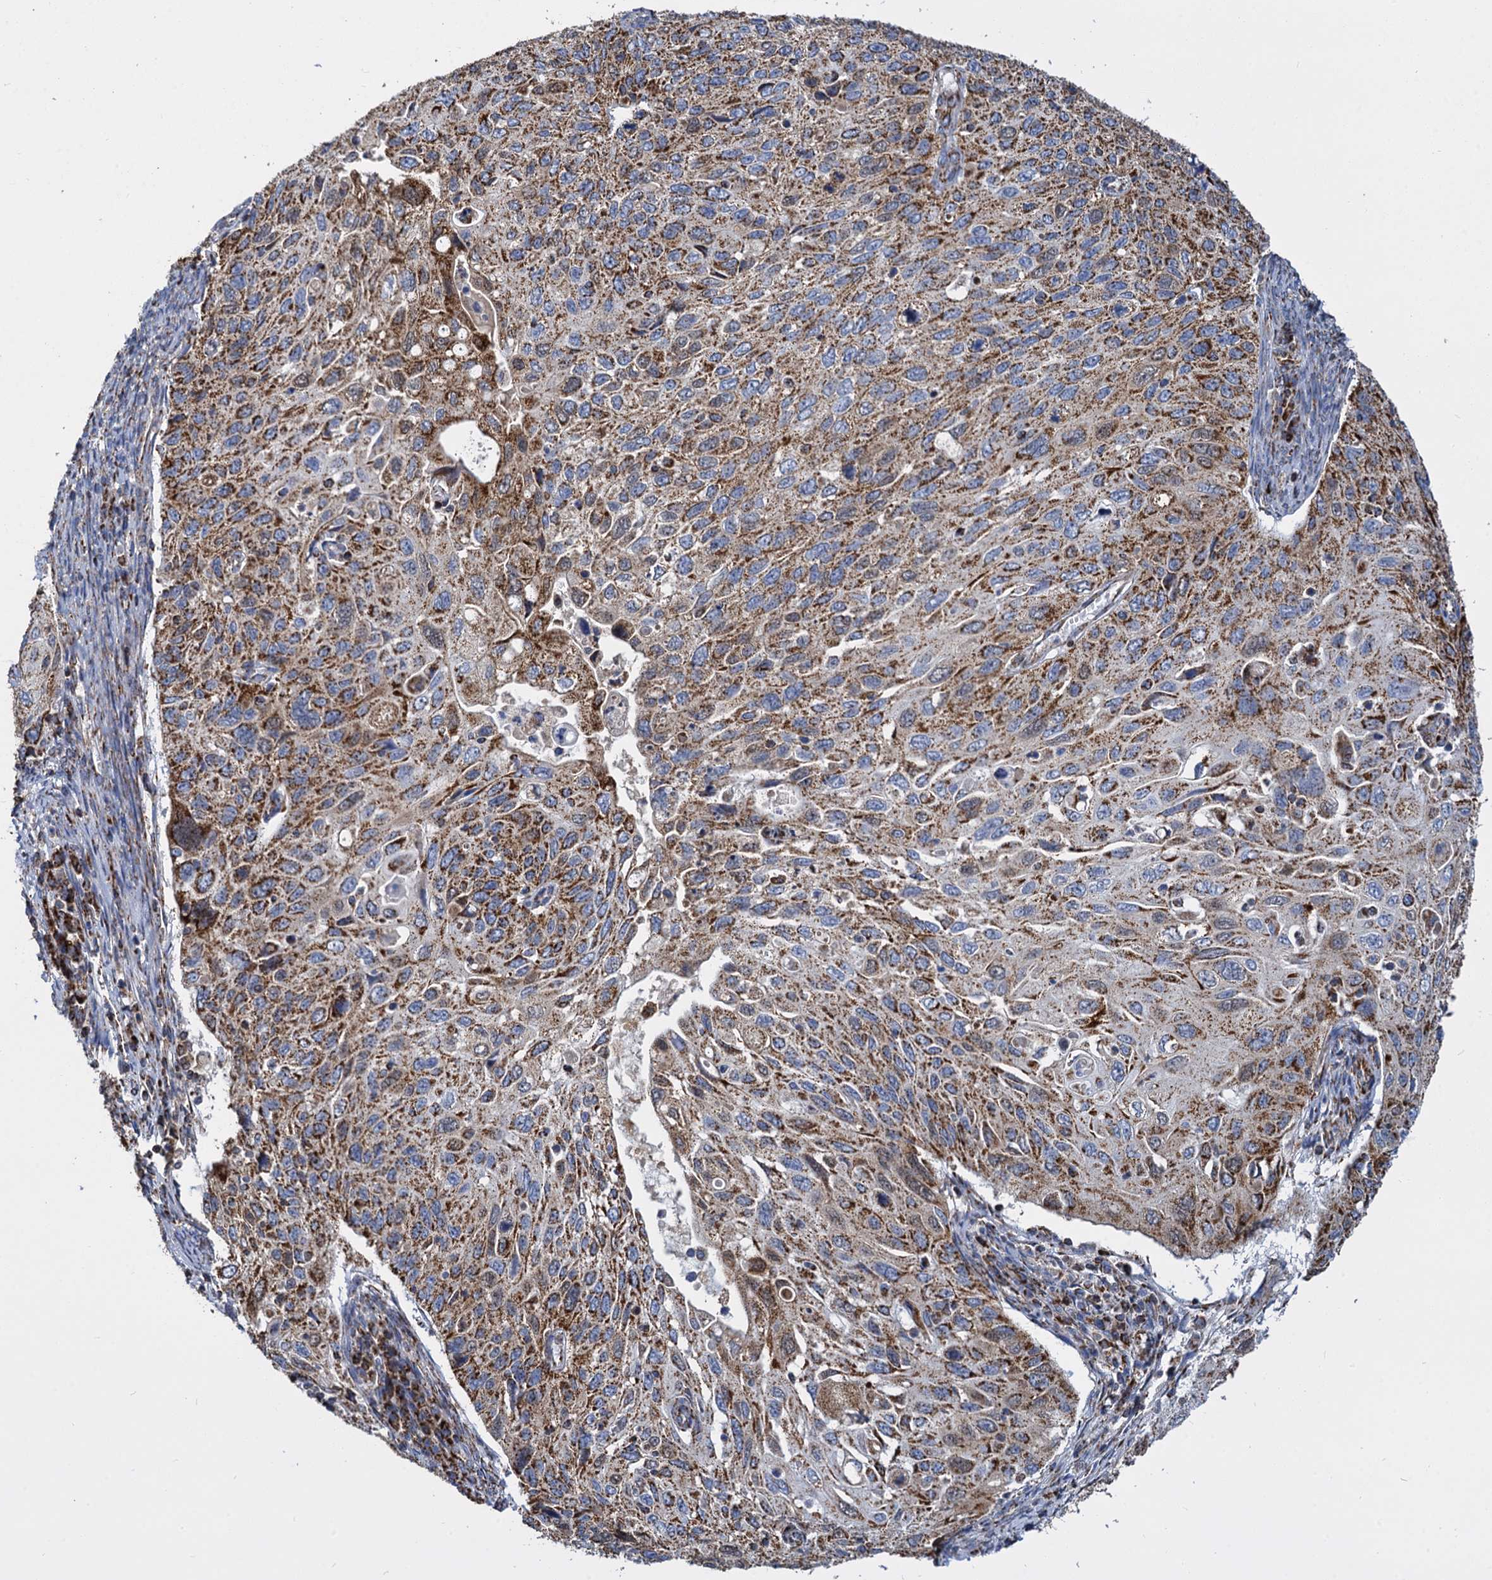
{"staining": {"intensity": "strong", "quantity": "25%-75%", "location": "cytoplasmic/membranous"}, "tissue": "cervical cancer", "cell_type": "Tumor cells", "image_type": "cancer", "snomed": [{"axis": "morphology", "description": "Squamous cell carcinoma, NOS"}, {"axis": "topography", "description": "Cervix"}], "caption": "IHC (DAB) staining of human squamous cell carcinoma (cervical) demonstrates strong cytoplasmic/membranous protein positivity in about 25%-75% of tumor cells.", "gene": "TIMM10", "patient": {"sex": "female", "age": 70}}